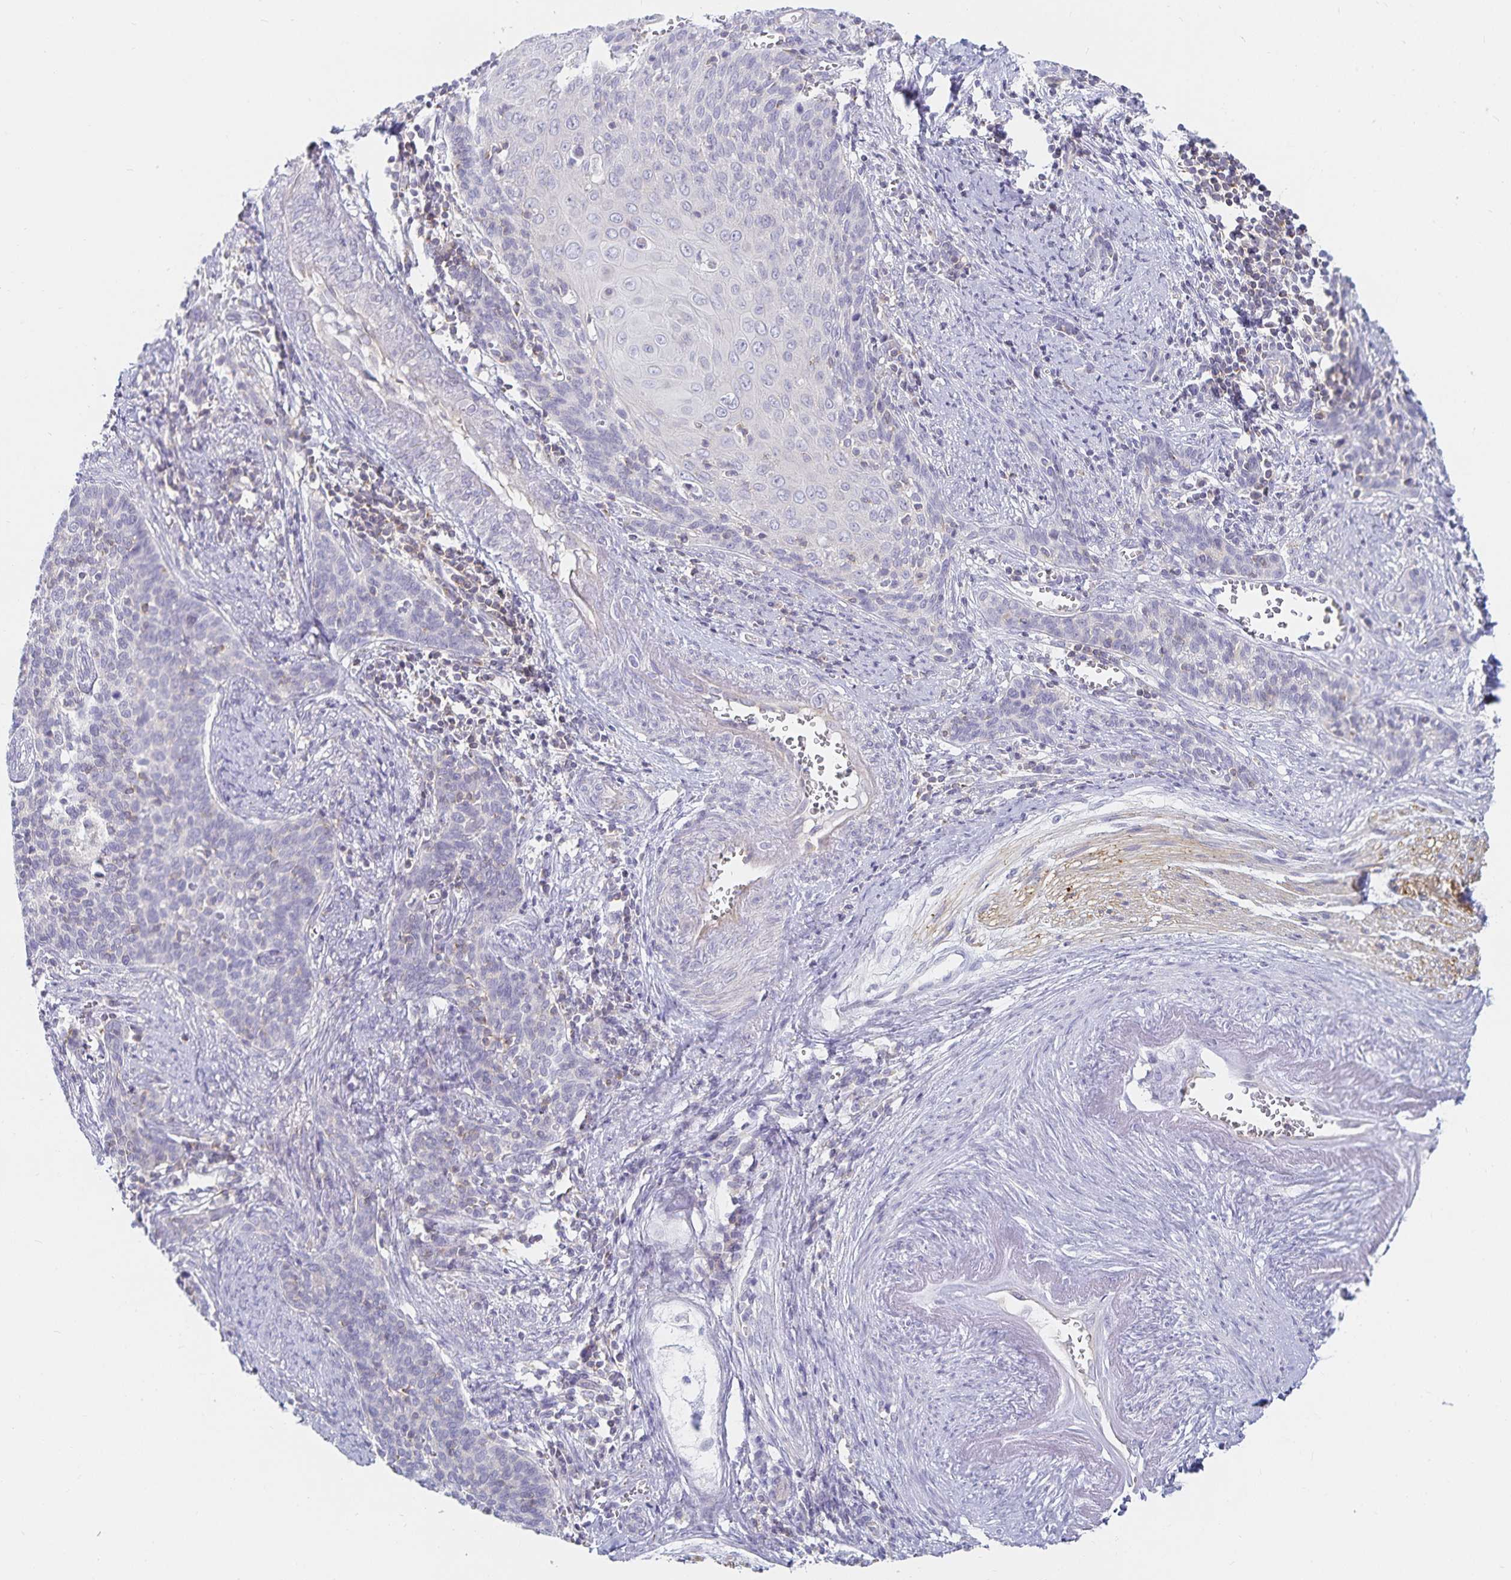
{"staining": {"intensity": "negative", "quantity": "none", "location": "none"}, "tissue": "cervical cancer", "cell_type": "Tumor cells", "image_type": "cancer", "snomed": [{"axis": "morphology", "description": "Squamous cell carcinoma, NOS"}, {"axis": "topography", "description": "Cervix"}], "caption": "Immunohistochemical staining of human cervical cancer demonstrates no significant positivity in tumor cells.", "gene": "SFTPA1", "patient": {"sex": "female", "age": 39}}